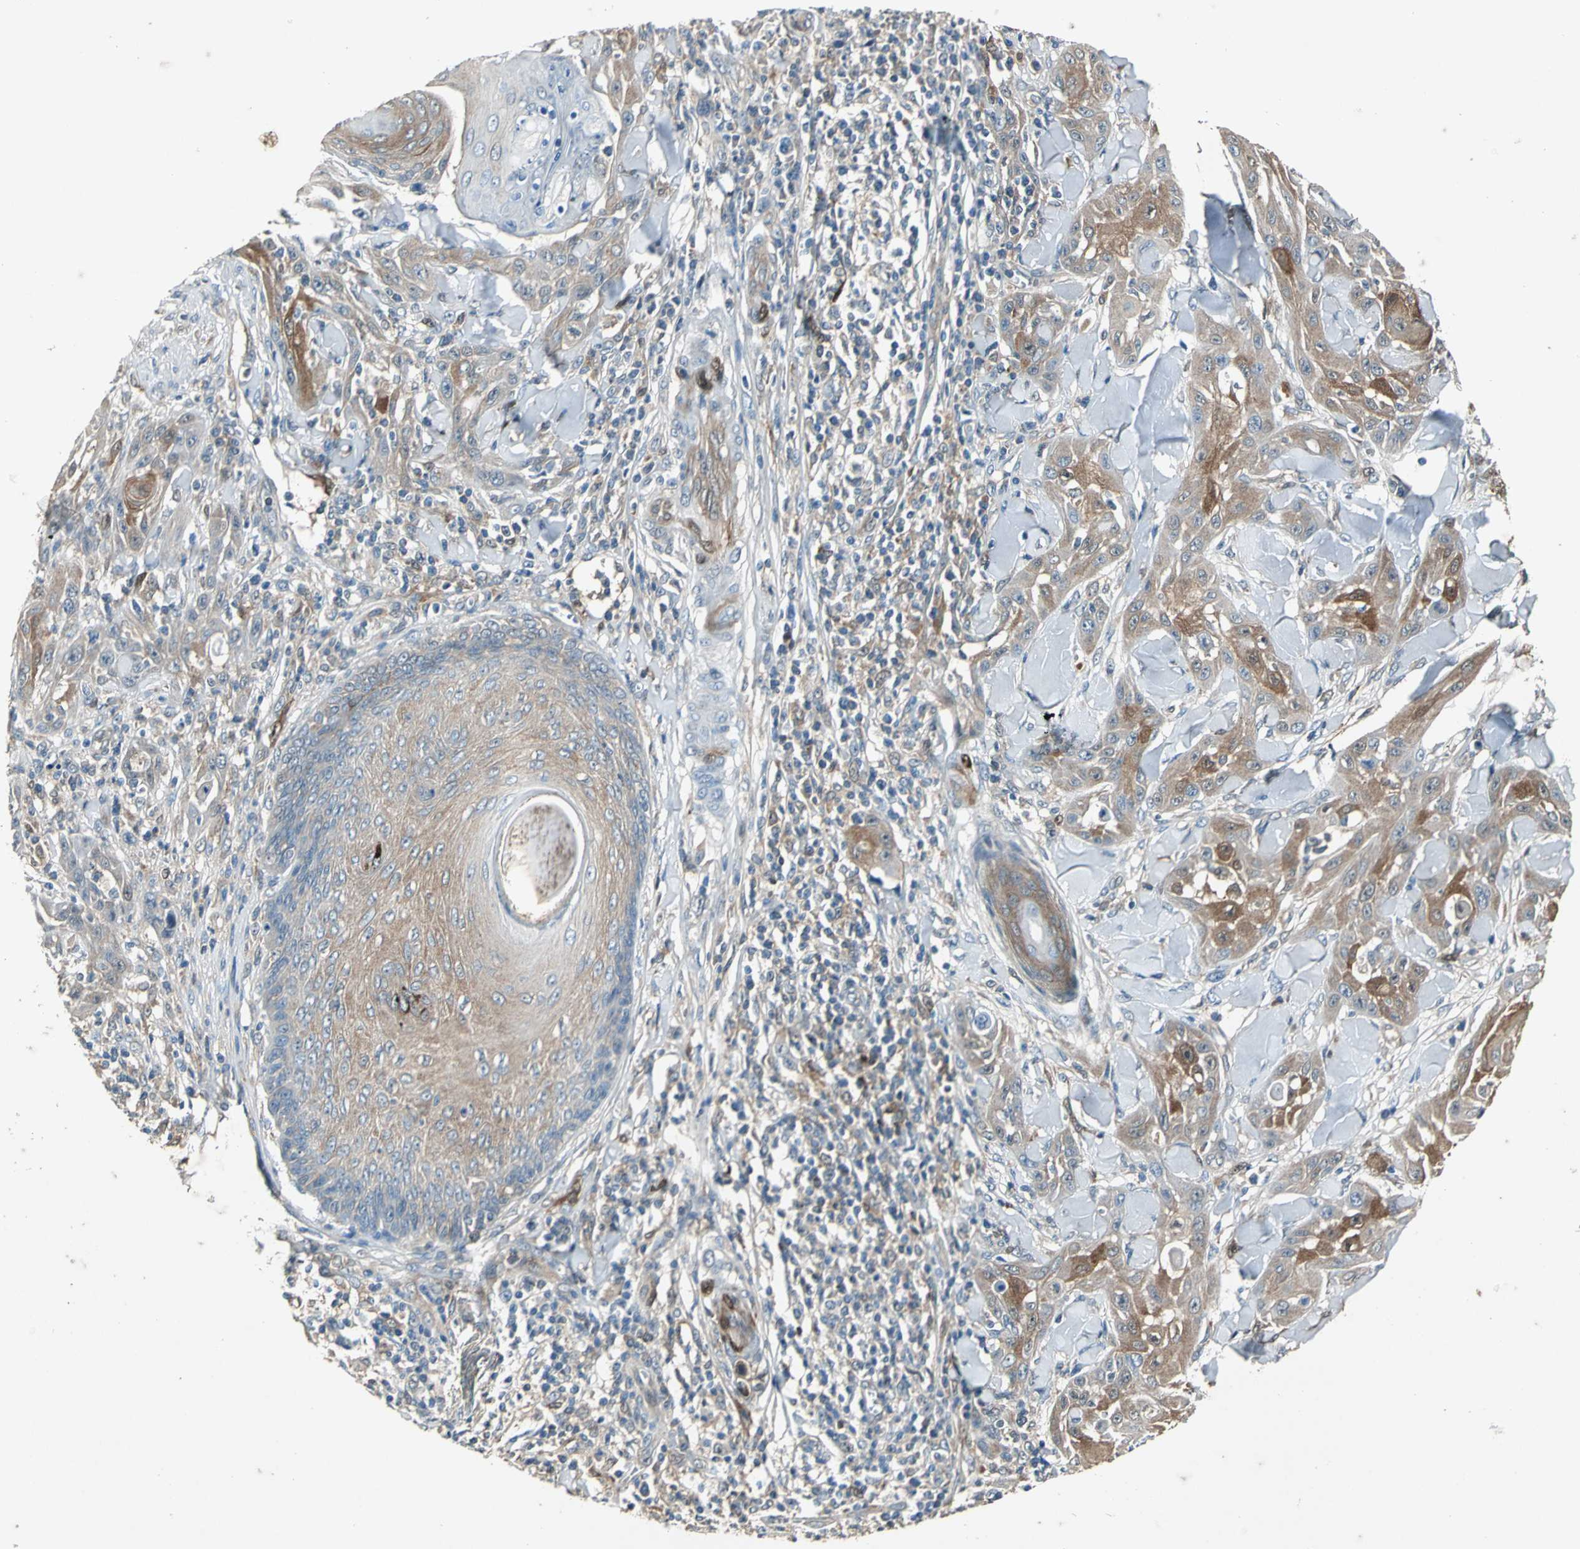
{"staining": {"intensity": "moderate", "quantity": ">75%", "location": "cytoplasmic/membranous"}, "tissue": "skin cancer", "cell_type": "Tumor cells", "image_type": "cancer", "snomed": [{"axis": "morphology", "description": "Squamous cell carcinoma, NOS"}, {"axis": "topography", "description": "Skin"}], "caption": "Squamous cell carcinoma (skin) stained with a brown dye displays moderate cytoplasmic/membranous positive positivity in approximately >75% of tumor cells.", "gene": "RRM2B", "patient": {"sex": "male", "age": 24}}